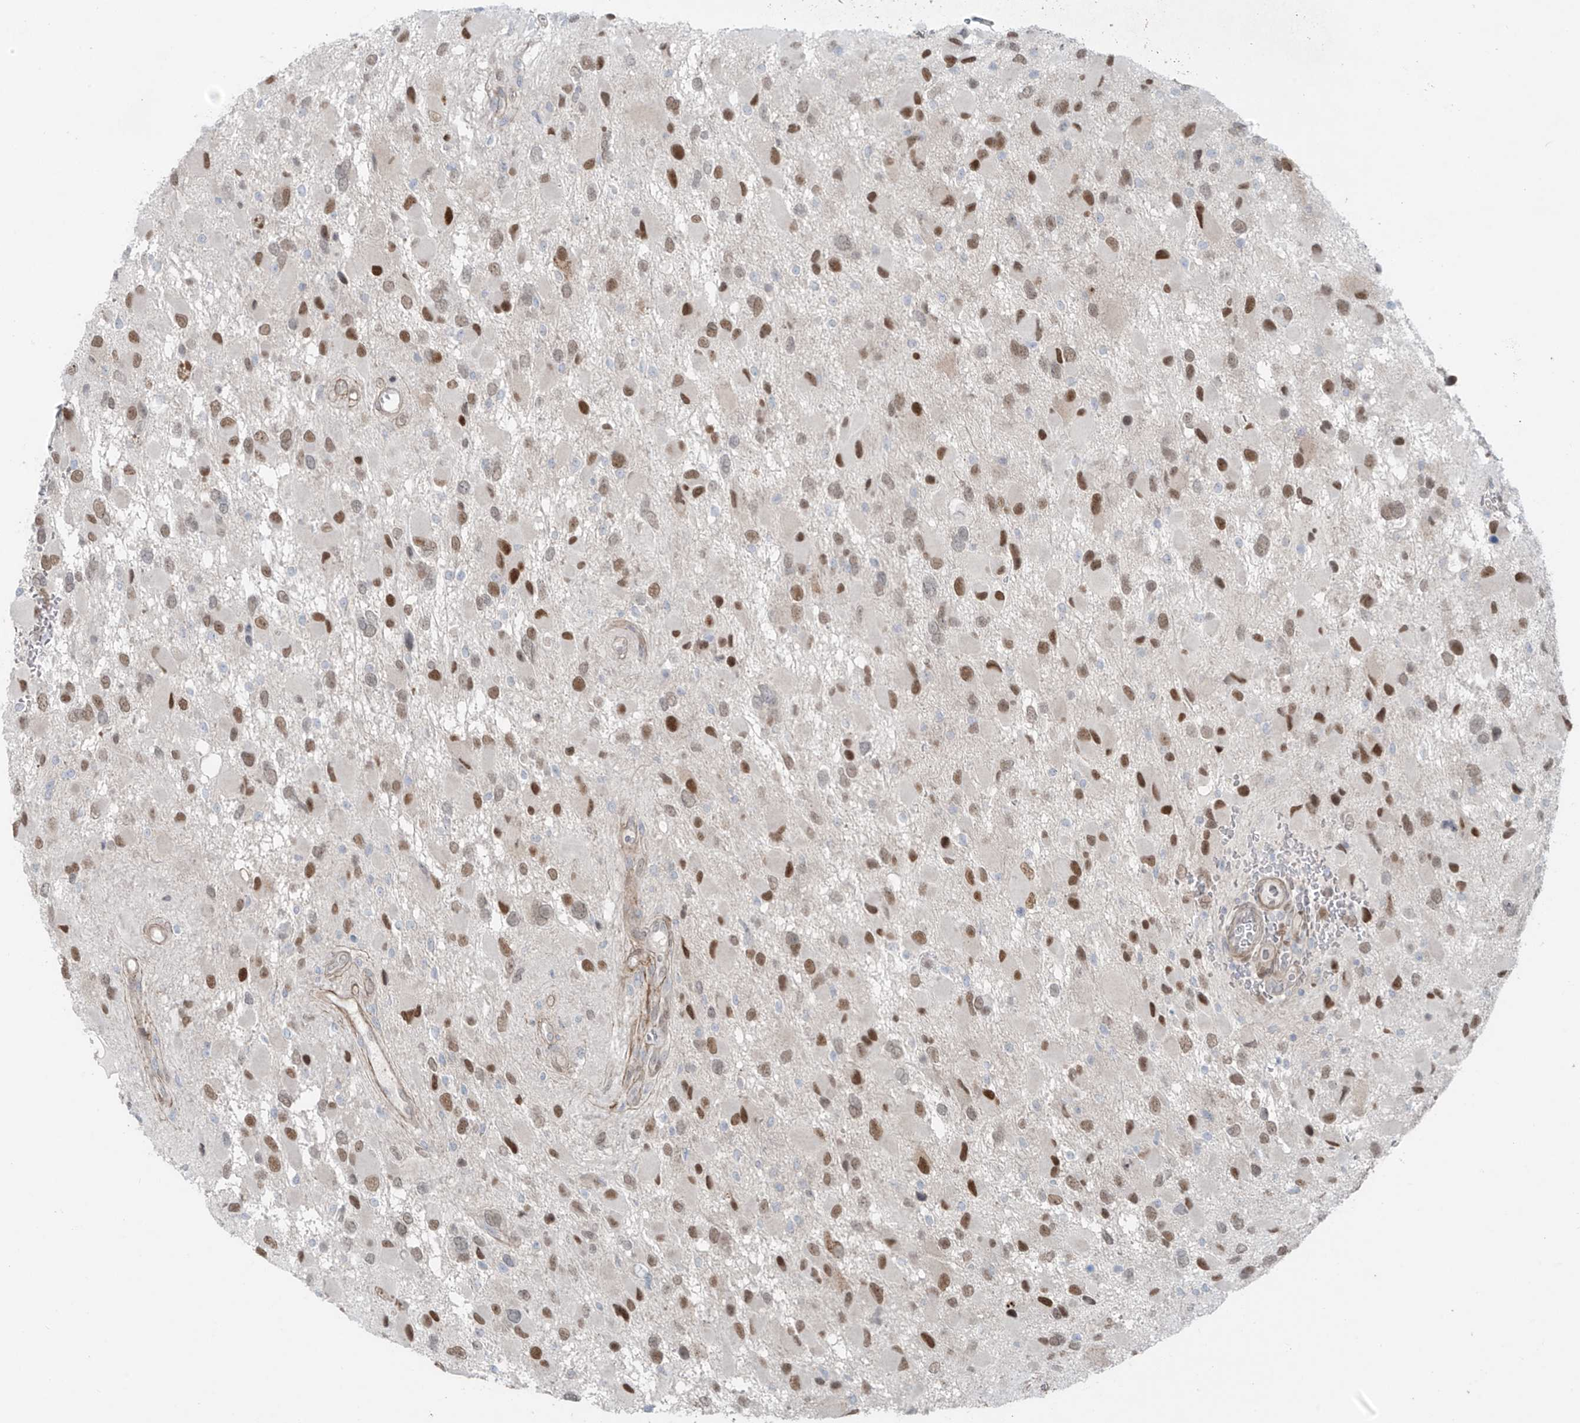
{"staining": {"intensity": "moderate", "quantity": ">75%", "location": "nuclear"}, "tissue": "glioma", "cell_type": "Tumor cells", "image_type": "cancer", "snomed": [{"axis": "morphology", "description": "Glioma, malignant, High grade"}, {"axis": "topography", "description": "Brain"}], "caption": "Immunohistochemical staining of human glioma exhibits medium levels of moderate nuclear protein positivity in about >75% of tumor cells.", "gene": "PPAT", "patient": {"sex": "male", "age": 53}}